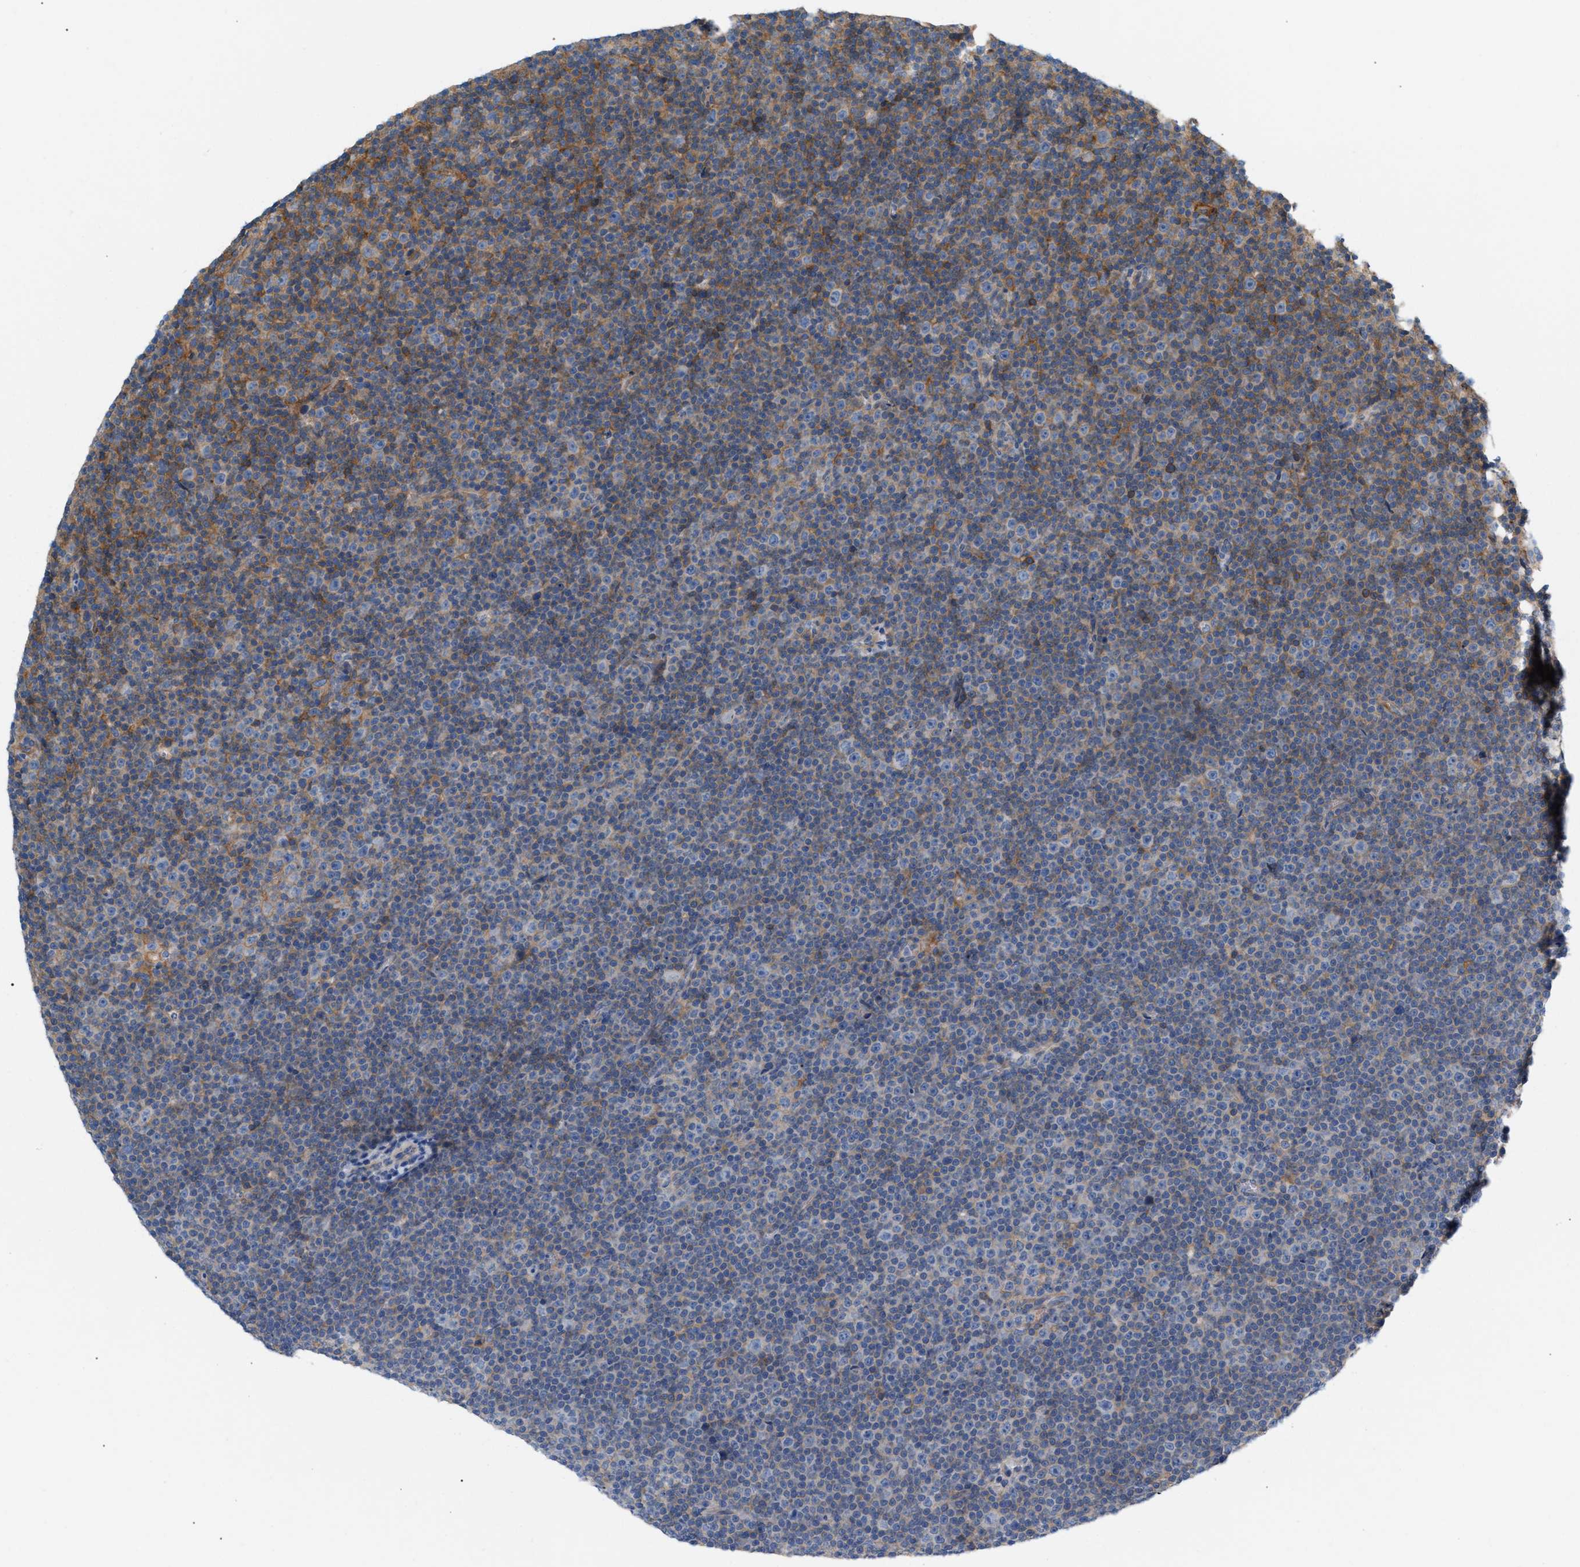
{"staining": {"intensity": "negative", "quantity": "none", "location": "none"}, "tissue": "lymphoma", "cell_type": "Tumor cells", "image_type": "cancer", "snomed": [{"axis": "morphology", "description": "Malignant lymphoma, non-Hodgkin's type, Low grade"}, {"axis": "topography", "description": "Lymph node"}], "caption": "High power microscopy photomicrograph of an immunohistochemistry histopathology image of malignant lymphoma, non-Hodgkin's type (low-grade), revealing no significant expression in tumor cells.", "gene": "LRCH1", "patient": {"sex": "female", "age": 67}}